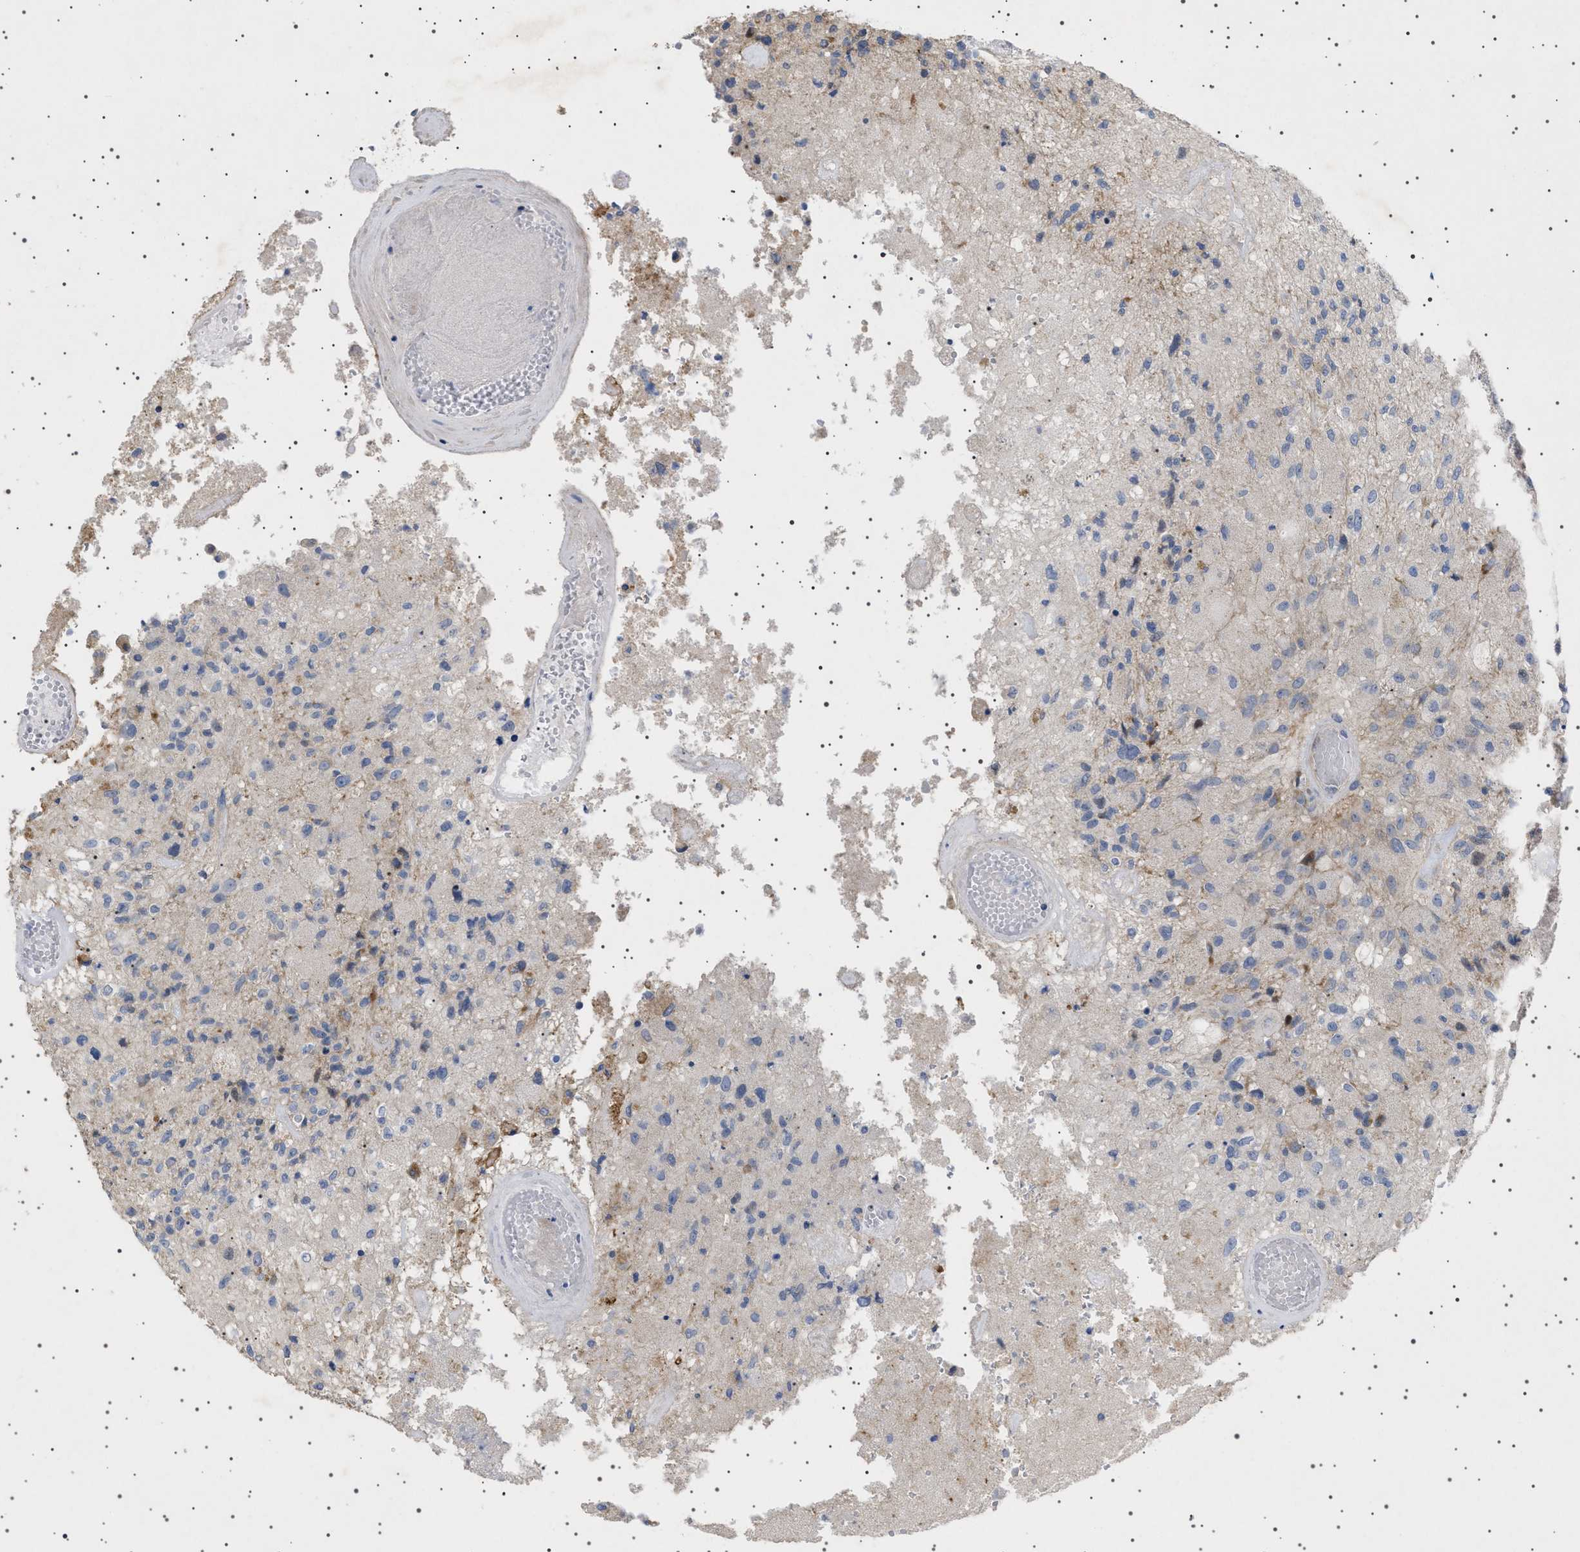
{"staining": {"intensity": "moderate", "quantity": "<25%", "location": "cytoplasmic/membranous"}, "tissue": "glioma", "cell_type": "Tumor cells", "image_type": "cancer", "snomed": [{"axis": "morphology", "description": "Normal tissue, NOS"}, {"axis": "morphology", "description": "Glioma, malignant, High grade"}, {"axis": "topography", "description": "Cerebral cortex"}], "caption": "Immunohistochemistry of human glioma shows low levels of moderate cytoplasmic/membranous positivity in about <25% of tumor cells. Nuclei are stained in blue.", "gene": "HTR1A", "patient": {"sex": "male", "age": 77}}